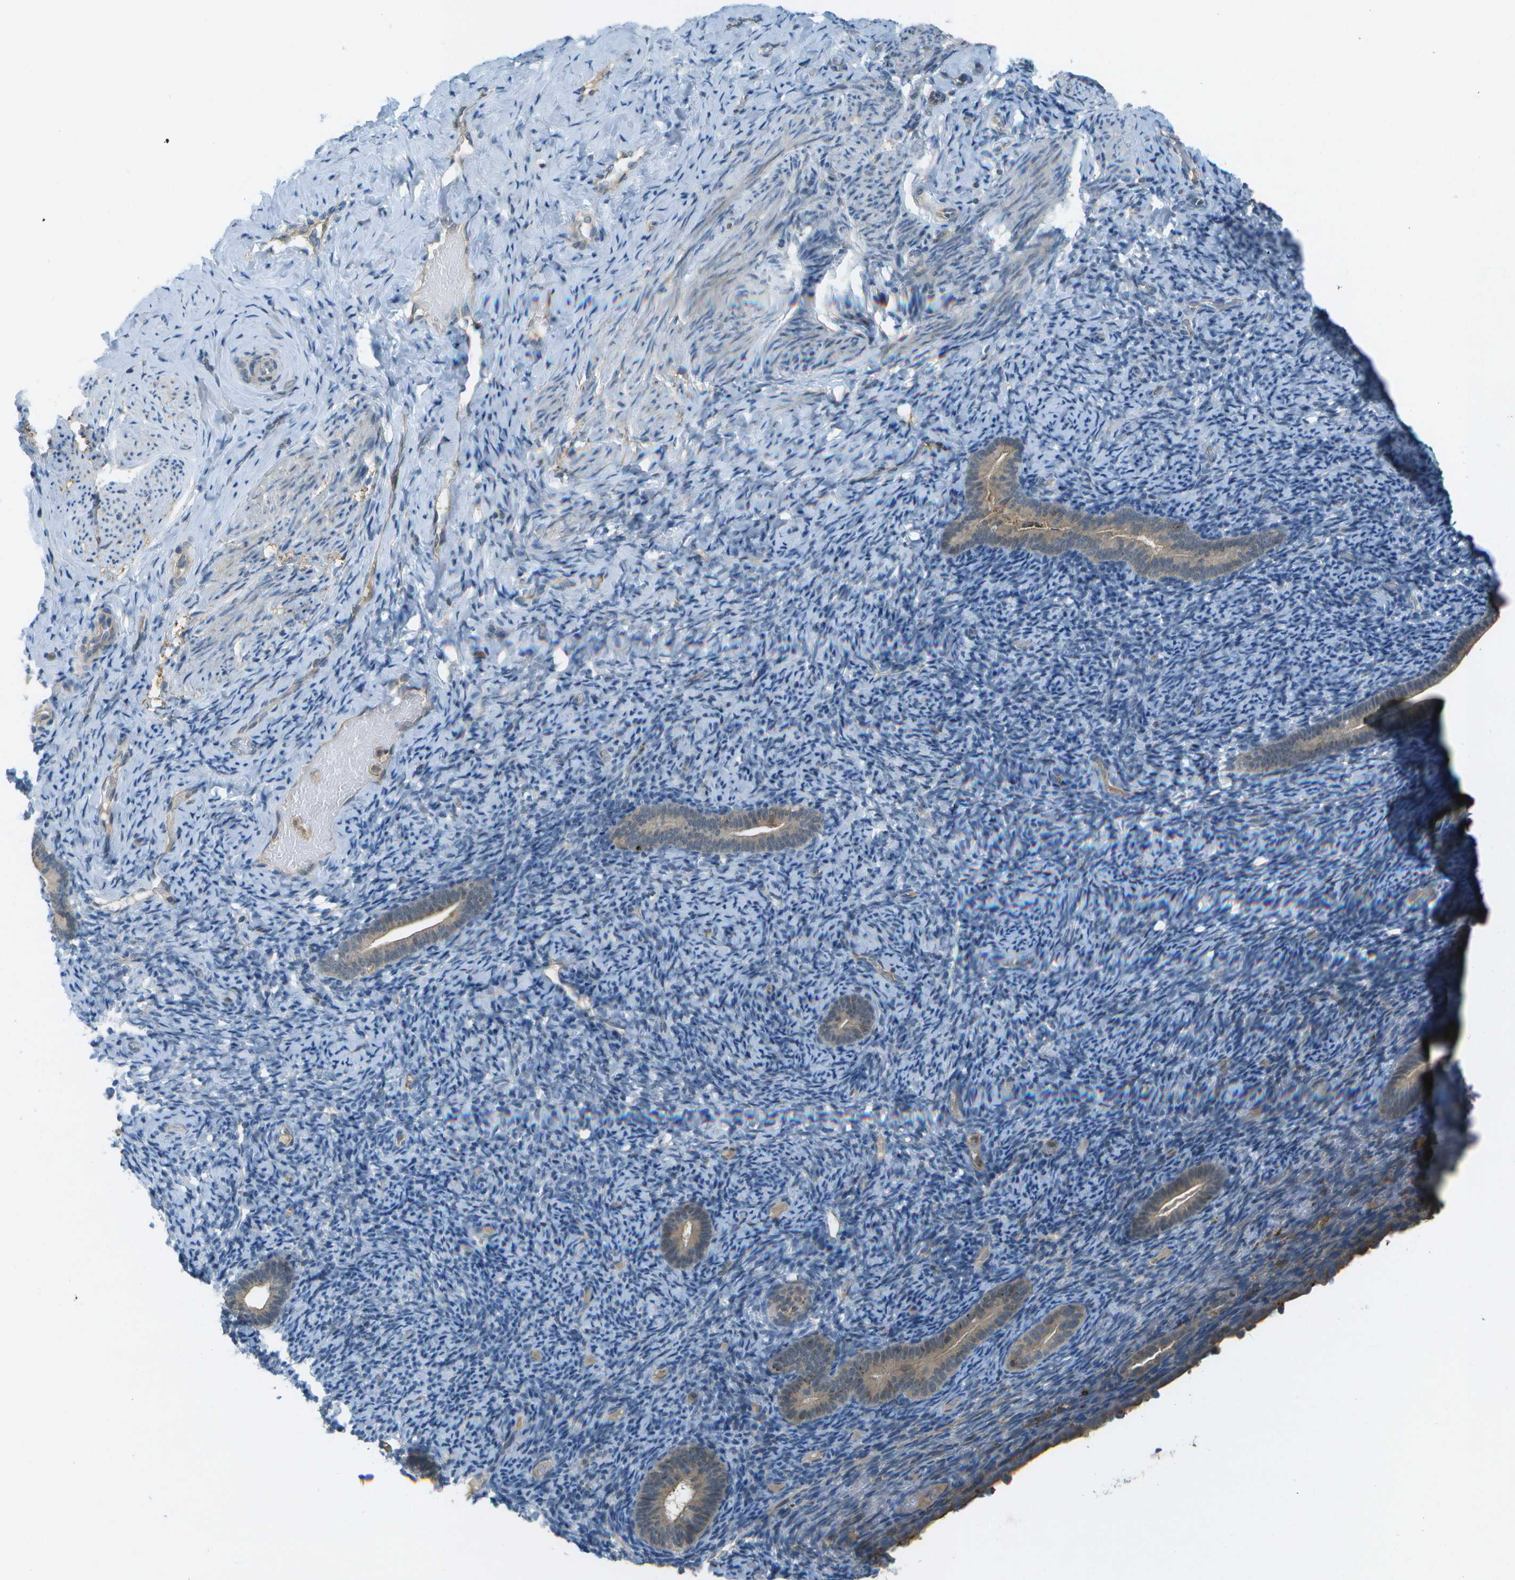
{"staining": {"intensity": "negative", "quantity": "none", "location": "none"}, "tissue": "endometrium", "cell_type": "Cells in endometrial stroma", "image_type": "normal", "snomed": [{"axis": "morphology", "description": "Normal tissue, NOS"}, {"axis": "topography", "description": "Endometrium"}], "caption": "A high-resolution micrograph shows immunohistochemistry staining of normal endometrium, which demonstrates no significant expression in cells in endometrial stroma. Brightfield microscopy of IHC stained with DAB (3,3'-diaminobenzidine) (brown) and hematoxylin (blue), captured at high magnification.", "gene": "LRRC66", "patient": {"sex": "female", "age": 51}}